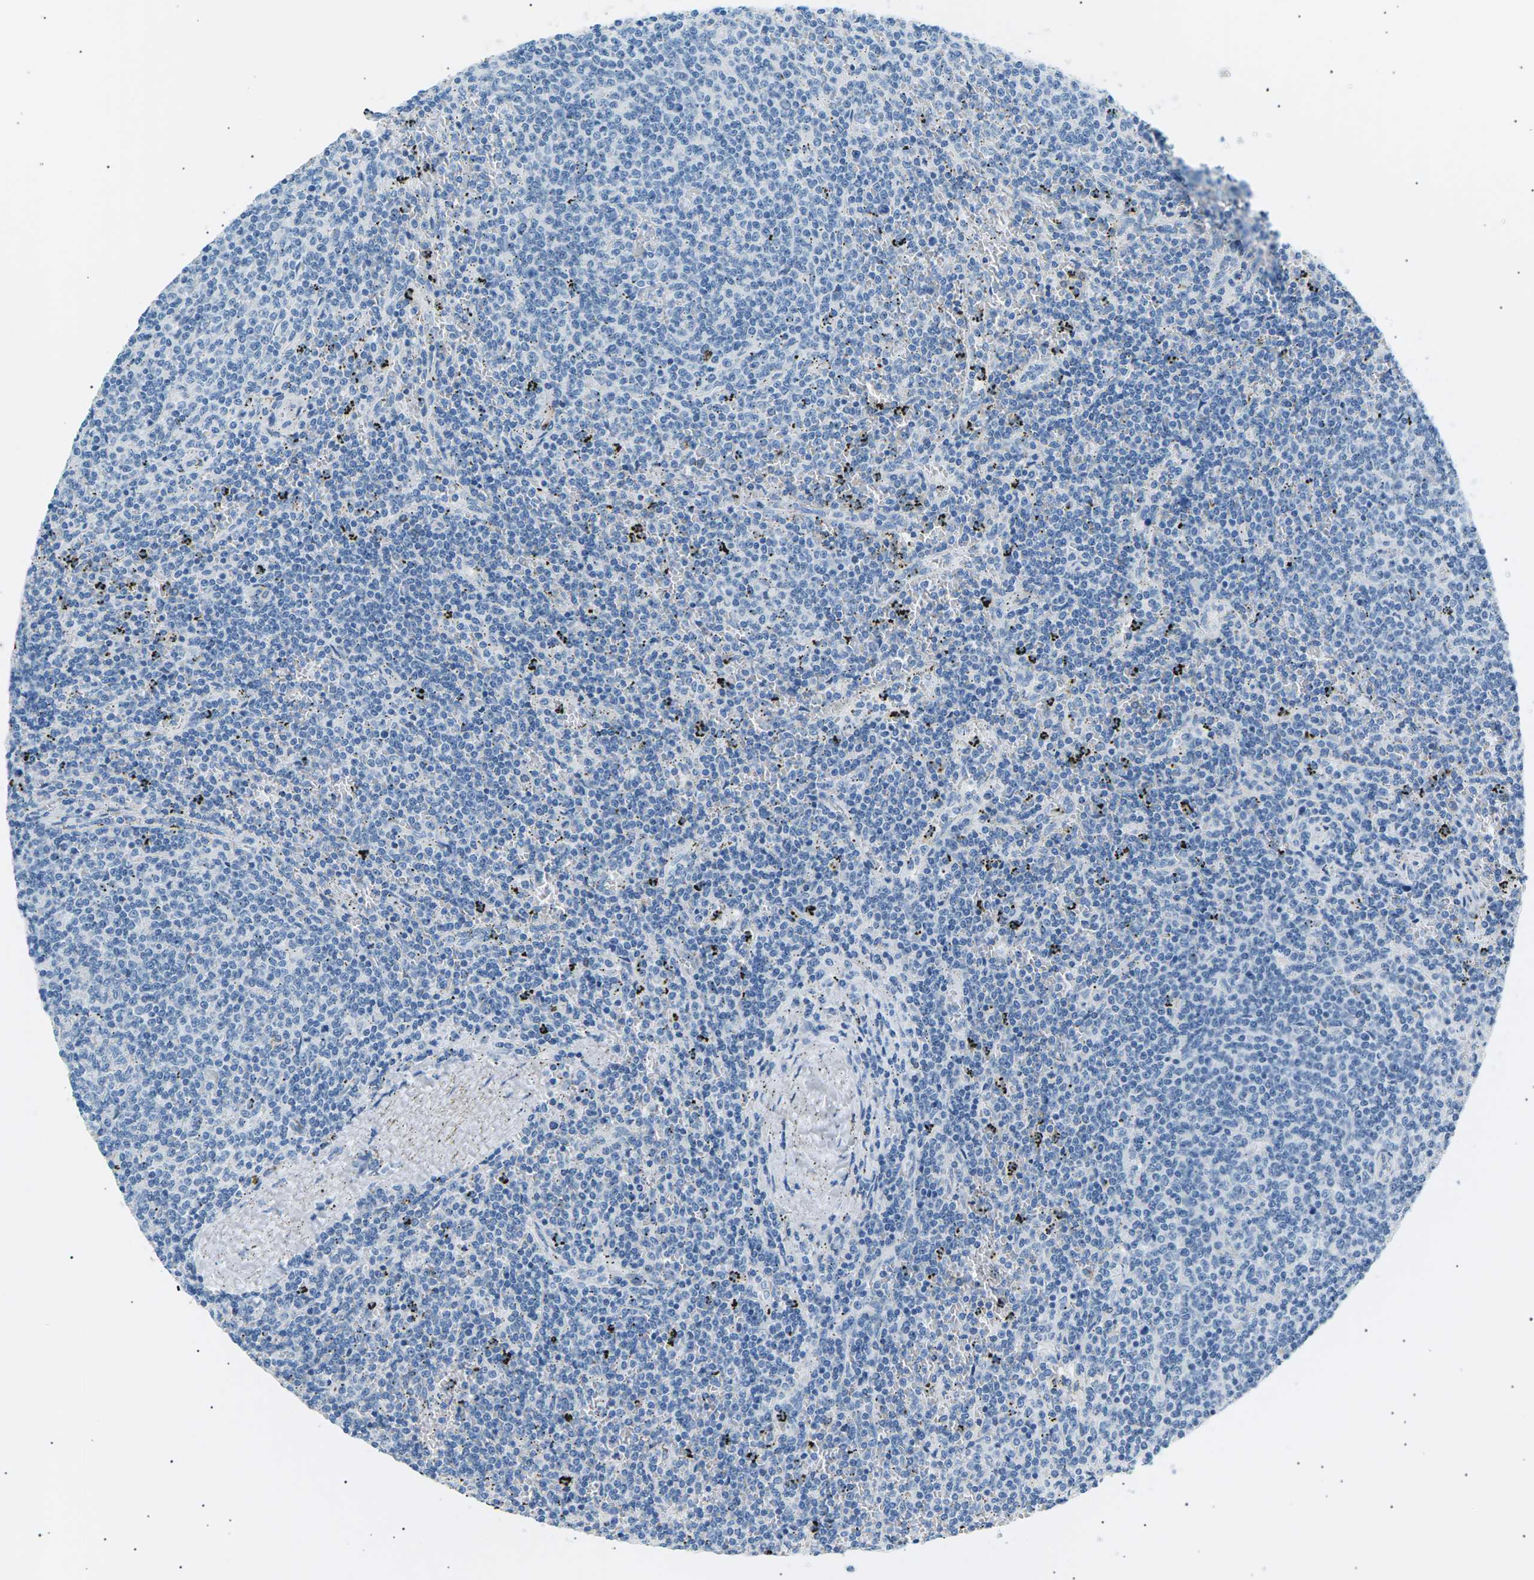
{"staining": {"intensity": "negative", "quantity": "none", "location": "none"}, "tissue": "lymphoma", "cell_type": "Tumor cells", "image_type": "cancer", "snomed": [{"axis": "morphology", "description": "Malignant lymphoma, non-Hodgkin's type, Low grade"}, {"axis": "topography", "description": "Spleen"}], "caption": "High magnification brightfield microscopy of malignant lymphoma, non-Hodgkin's type (low-grade) stained with DAB (3,3'-diaminobenzidine) (brown) and counterstained with hematoxylin (blue): tumor cells show no significant staining. (Stains: DAB (3,3'-diaminobenzidine) immunohistochemistry (IHC) with hematoxylin counter stain, Microscopy: brightfield microscopy at high magnification).", "gene": "SEPTIN5", "patient": {"sex": "female", "age": 50}}